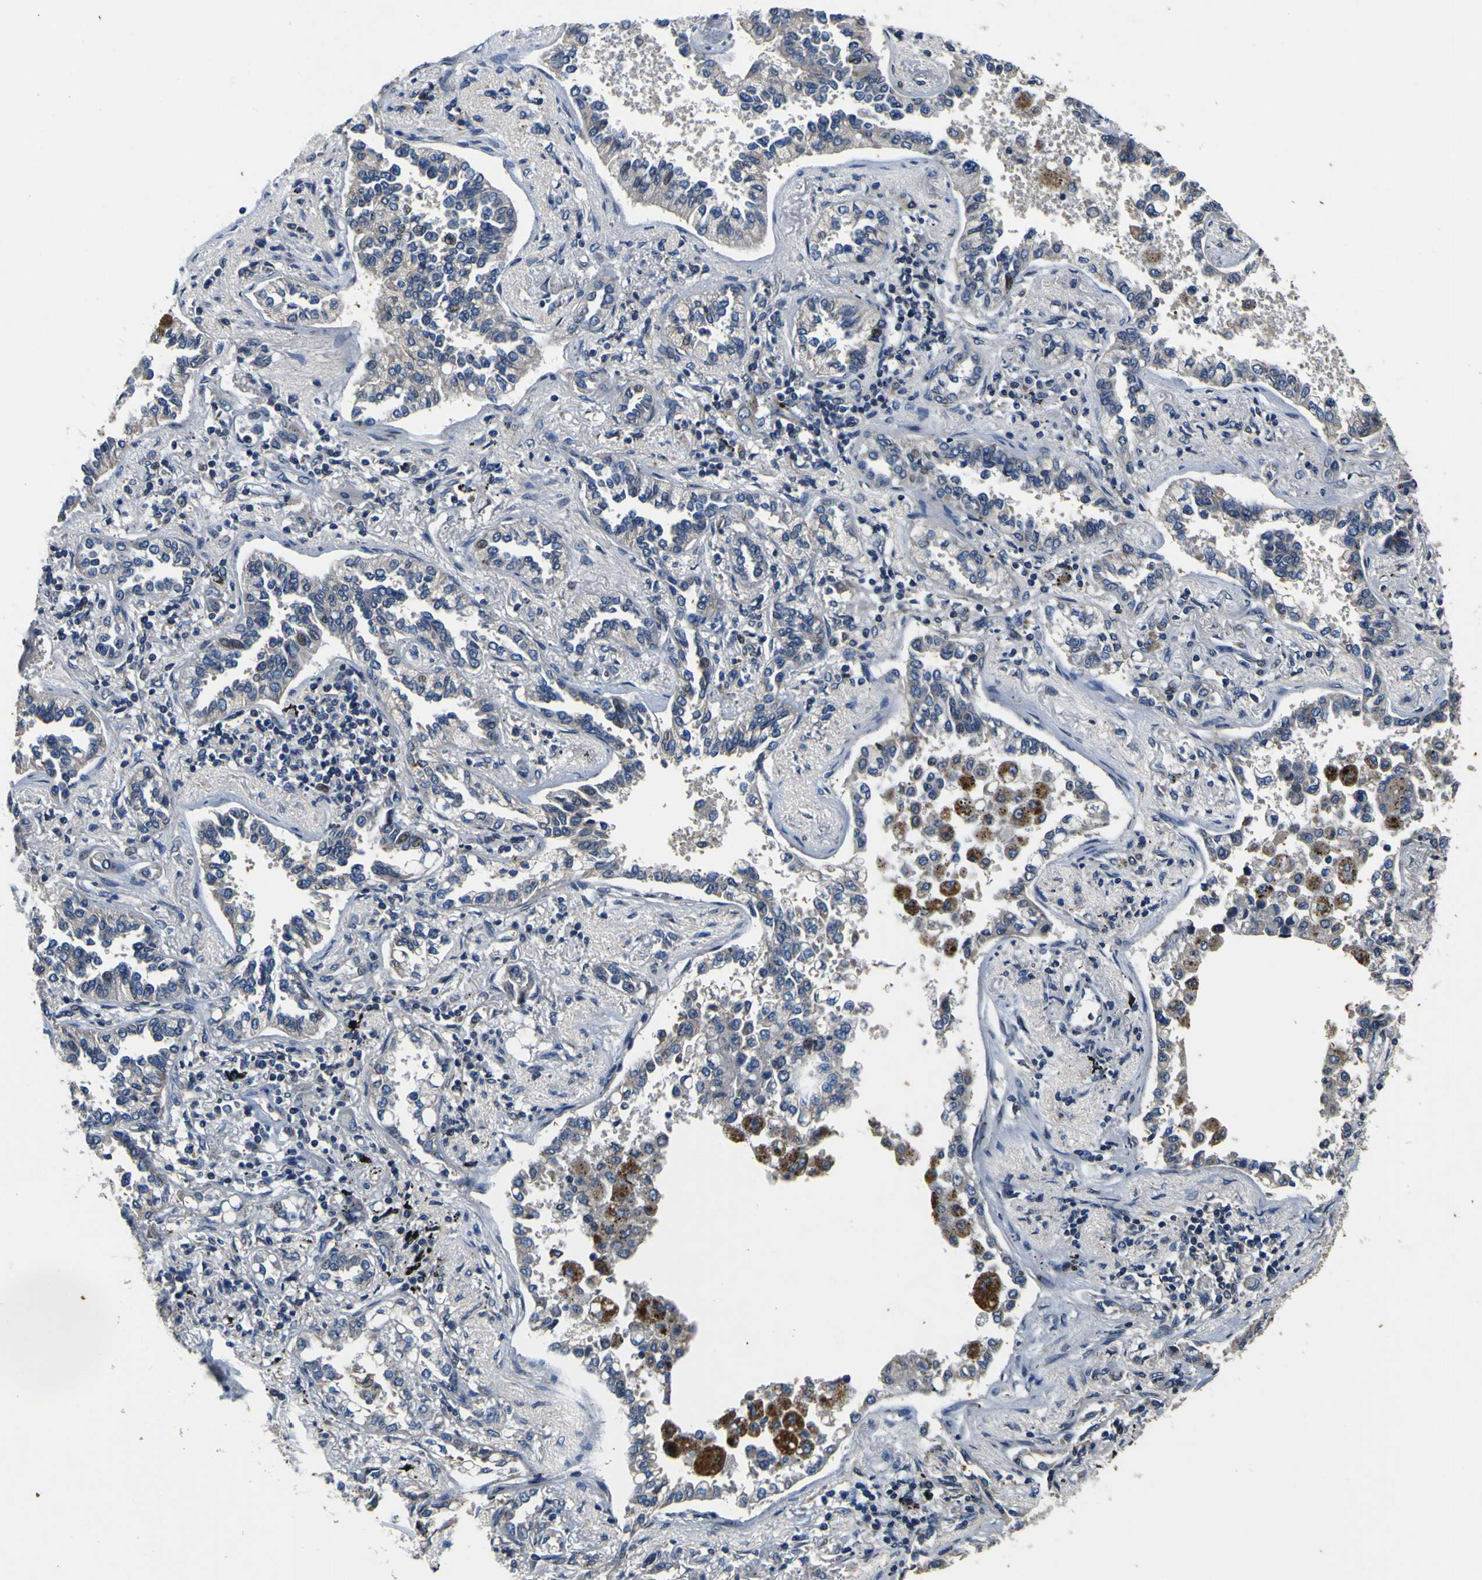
{"staining": {"intensity": "weak", "quantity": "<25%", "location": "cytoplasmic/membranous,nuclear"}, "tissue": "lung cancer", "cell_type": "Tumor cells", "image_type": "cancer", "snomed": [{"axis": "morphology", "description": "Normal tissue, NOS"}, {"axis": "morphology", "description": "Adenocarcinoma, NOS"}, {"axis": "topography", "description": "Lung"}], "caption": "DAB immunohistochemical staining of lung cancer shows no significant staining in tumor cells. (Stains: DAB immunohistochemistry (IHC) with hematoxylin counter stain, Microscopy: brightfield microscopy at high magnification).", "gene": "EPHB4", "patient": {"sex": "male", "age": 59}}